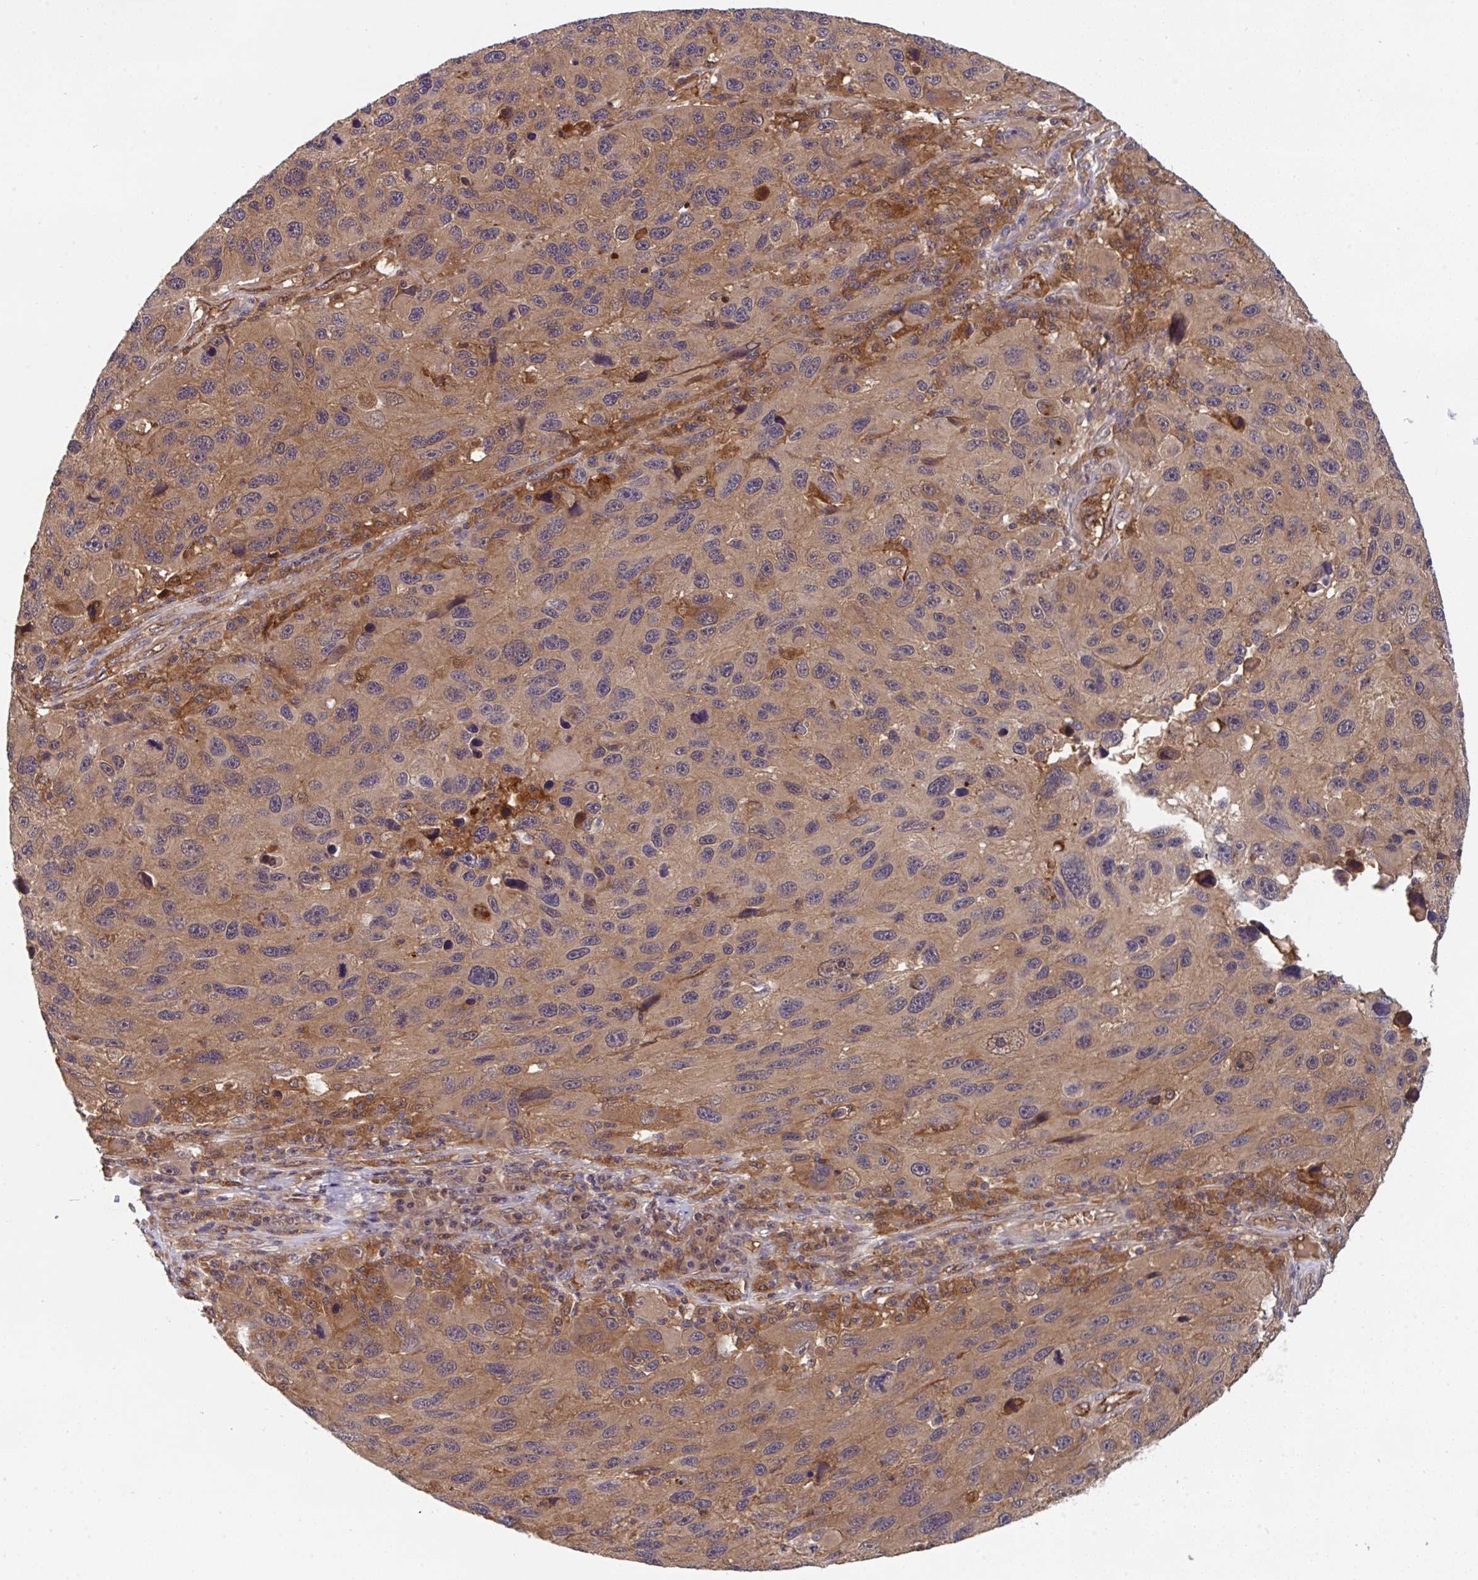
{"staining": {"intensity": "moderate", "quantity": "25%-75%", "location": "cytoplasmic/membranous,nuclear"}, "tissue": "melanoma", "cell_type": "Tumor cells", "image_type": "cancer", "snomed": [{"axis": "morphology", "description": "Malignant melanoma, NOS"}, {"axis": "topography", "description": "Skin"}], "caption": "Protein expression analysis of malignant melanoma exhibits moderate cytoplasmic/membranous and nuclear staining in approximately 25%-75% of tumor cells.", "gene": "TIGAR", "patient": {"sex": "male", "age": 53}}